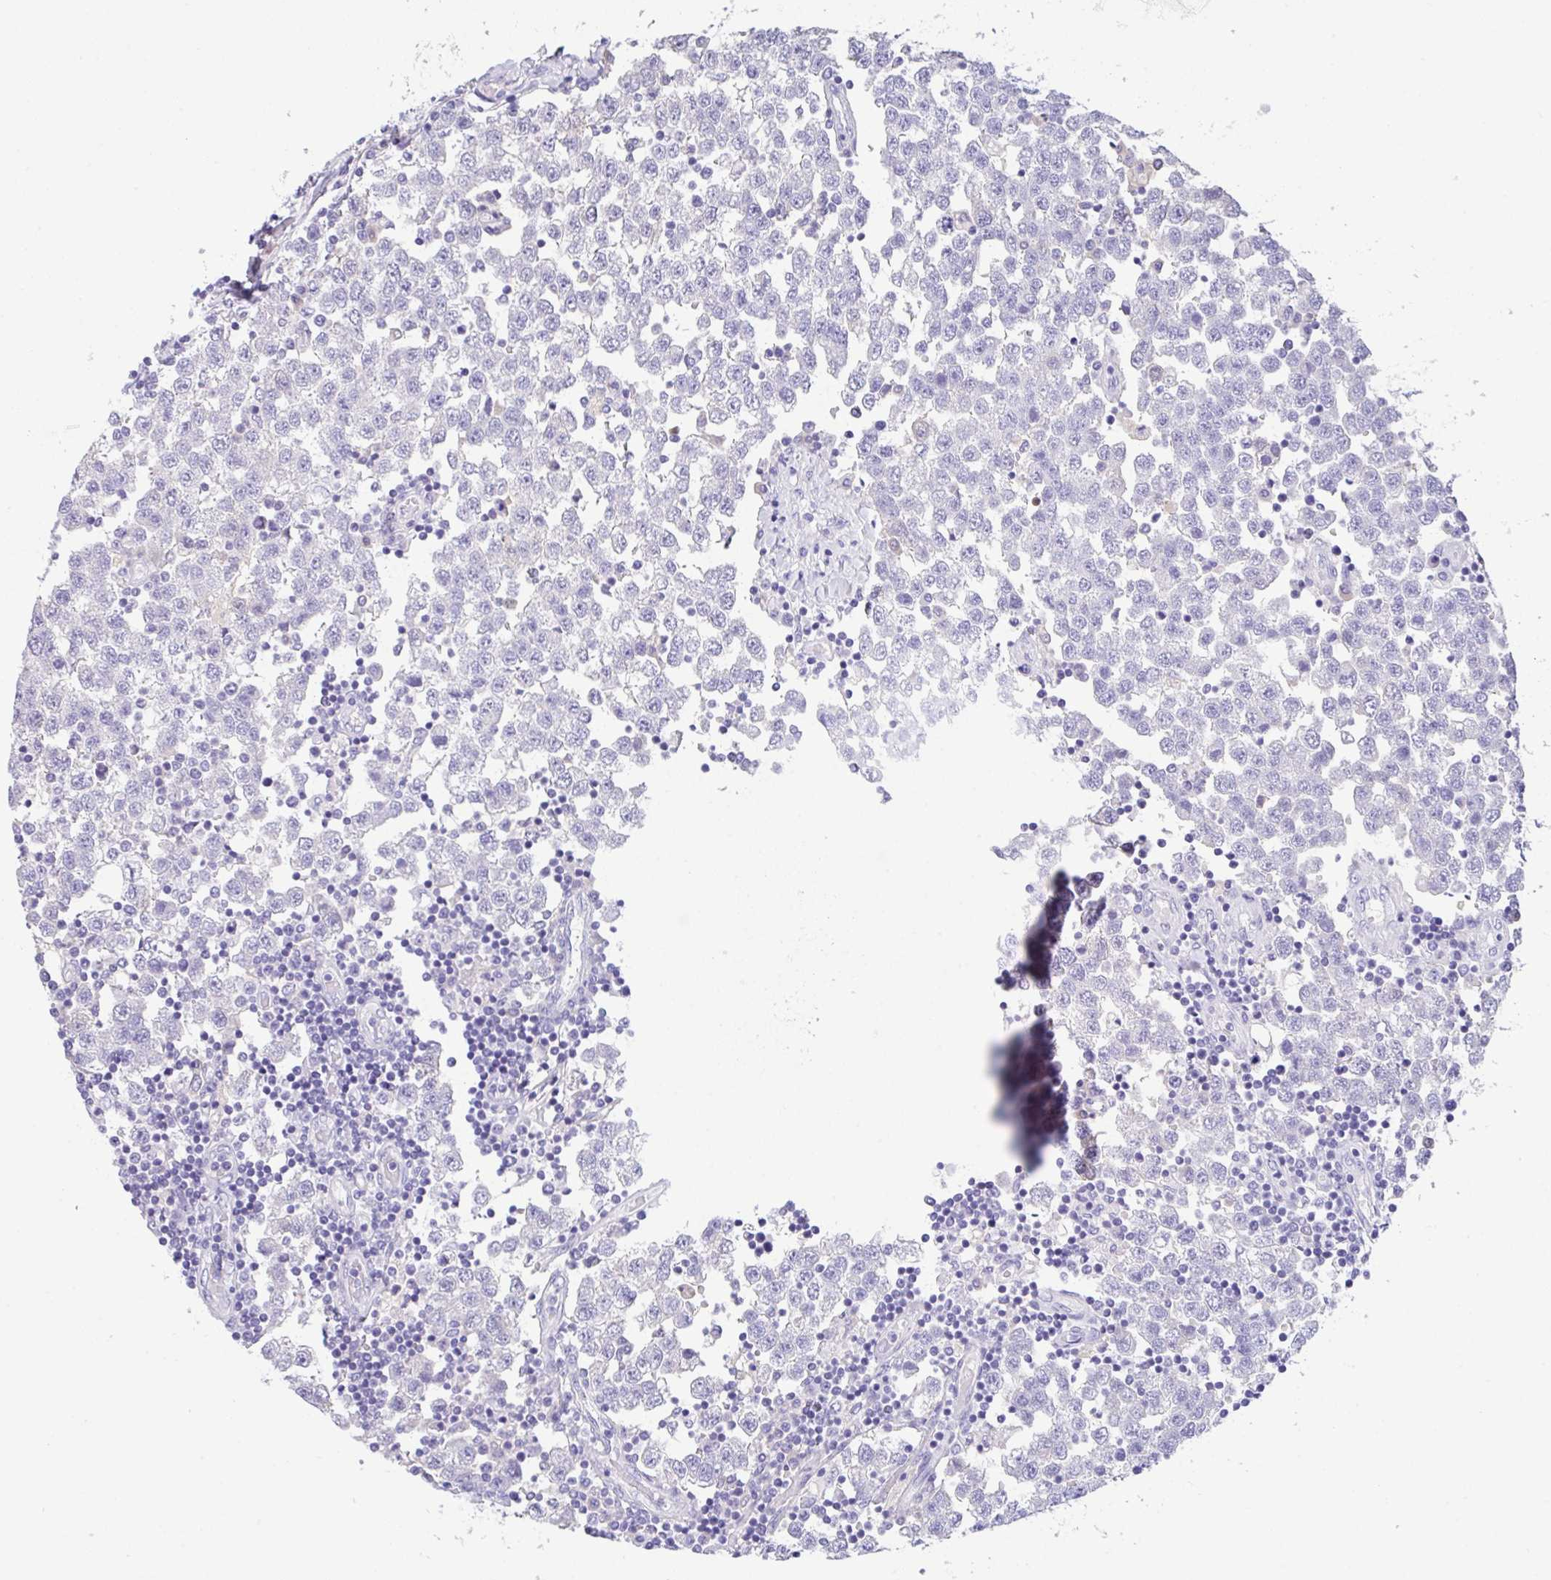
{"staining": {"intensity": "negative", "quantity": "none", "location": "none"}, "tissue": "testis cancer", "cell_type": "Tumor cells", "image_type": "cancer", "snomed": [{"axis": "morphology", "description": "Seminoma, NOS"}, {"axis": "topography", "description": "Testis"}], "caption": "Tumor cells show no significant protein positivity in testis seminoma.", "gene": "FBXL20", "patient": {"sex": "male", "age": 34}}